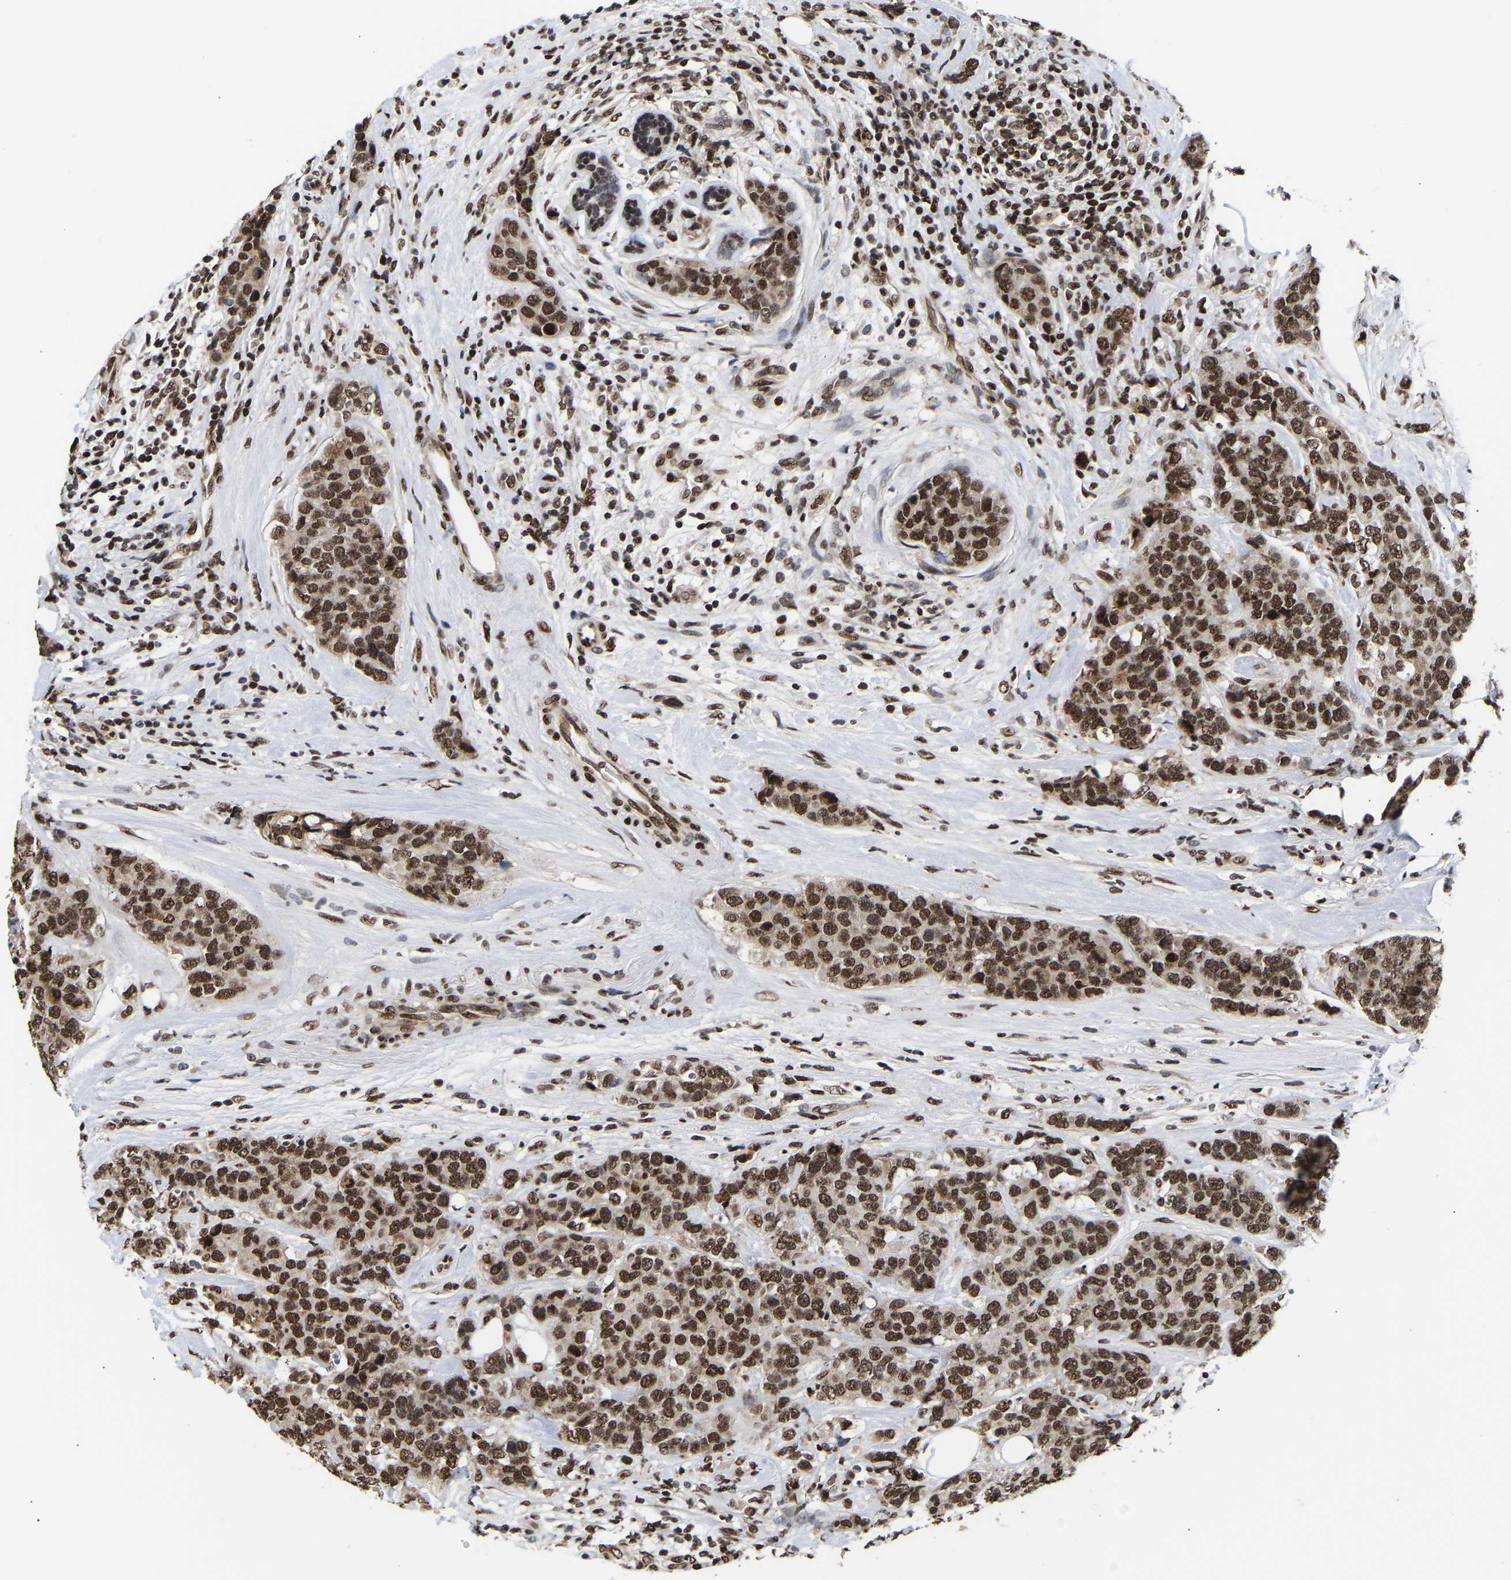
{"staining": {"intensity": "strong", "quantity": ">75%", "location": "nuclear"}, "tissue": "breast cancer", "cell_type": "Tumor cells", "image_type": "cancer", "snomed": [{"axis": "morphology", "description": "Lobular carcinoma"}, {"axis": "topography", "description": "Breast"}], "caption": "Brown immunohistochemical staining in breast cancer demonstrates strong nuclear staining in approximately >75% of tumor cells.", "gene": "PSIP1", "patient": {"sex": "female", "age": 59}}